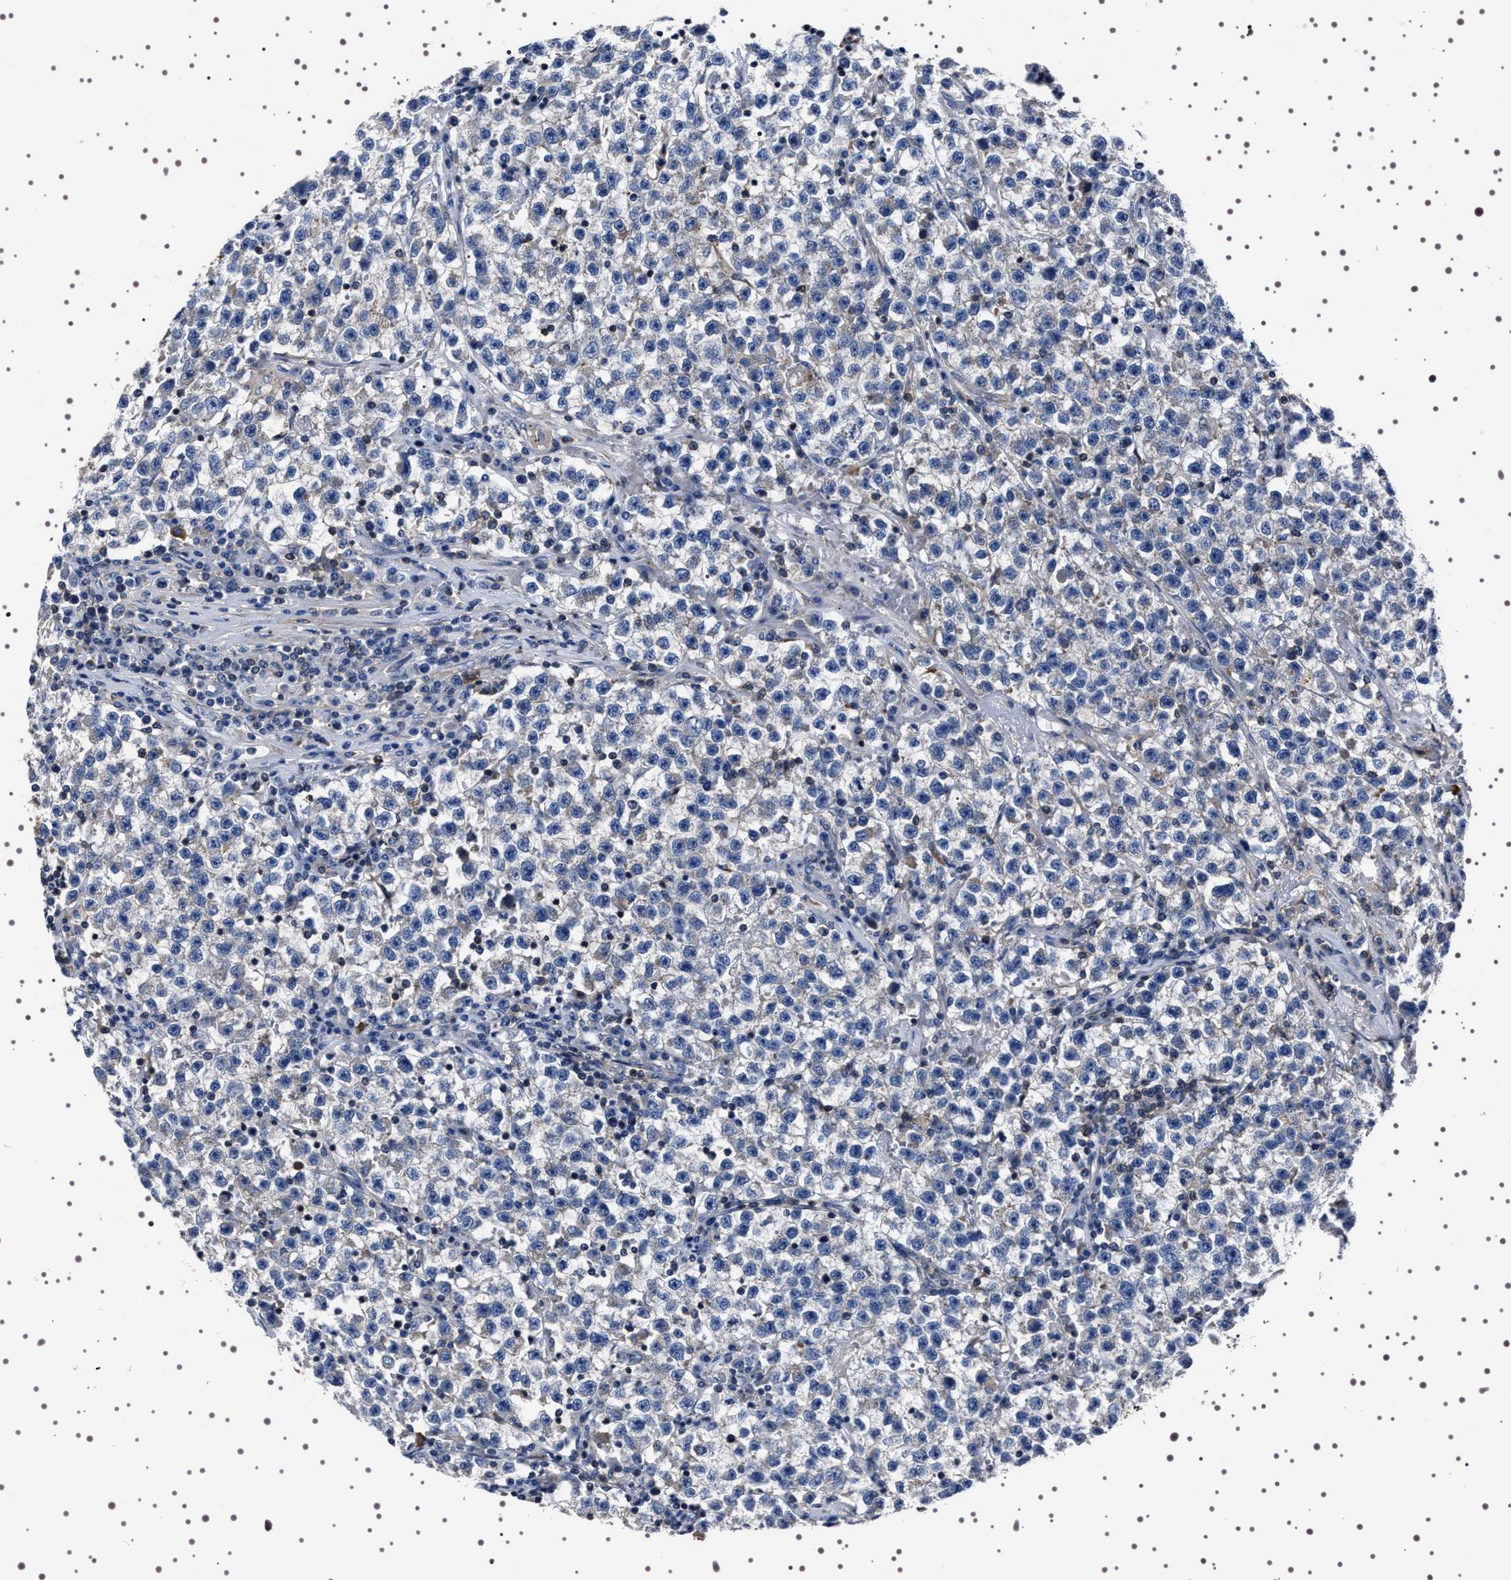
{"staining": {"intensity": "negative", "quantity": "none", "location": "none"}, "tissue": "testis cancer", "cell_type": "Tumor cells", "image_type": "cancer", "snomed": [{"axis": "morphology", "description": "Seminoma, NOS"}, {"axis": "topography", "description": "Testis"}], "caption": "This is an immunohistochemistry (IHC) image of testis cancer (seminoma). There is no staining in tumor cells.", "gene": "WDR1", "patient": {"sex": "male", "age": 22}}